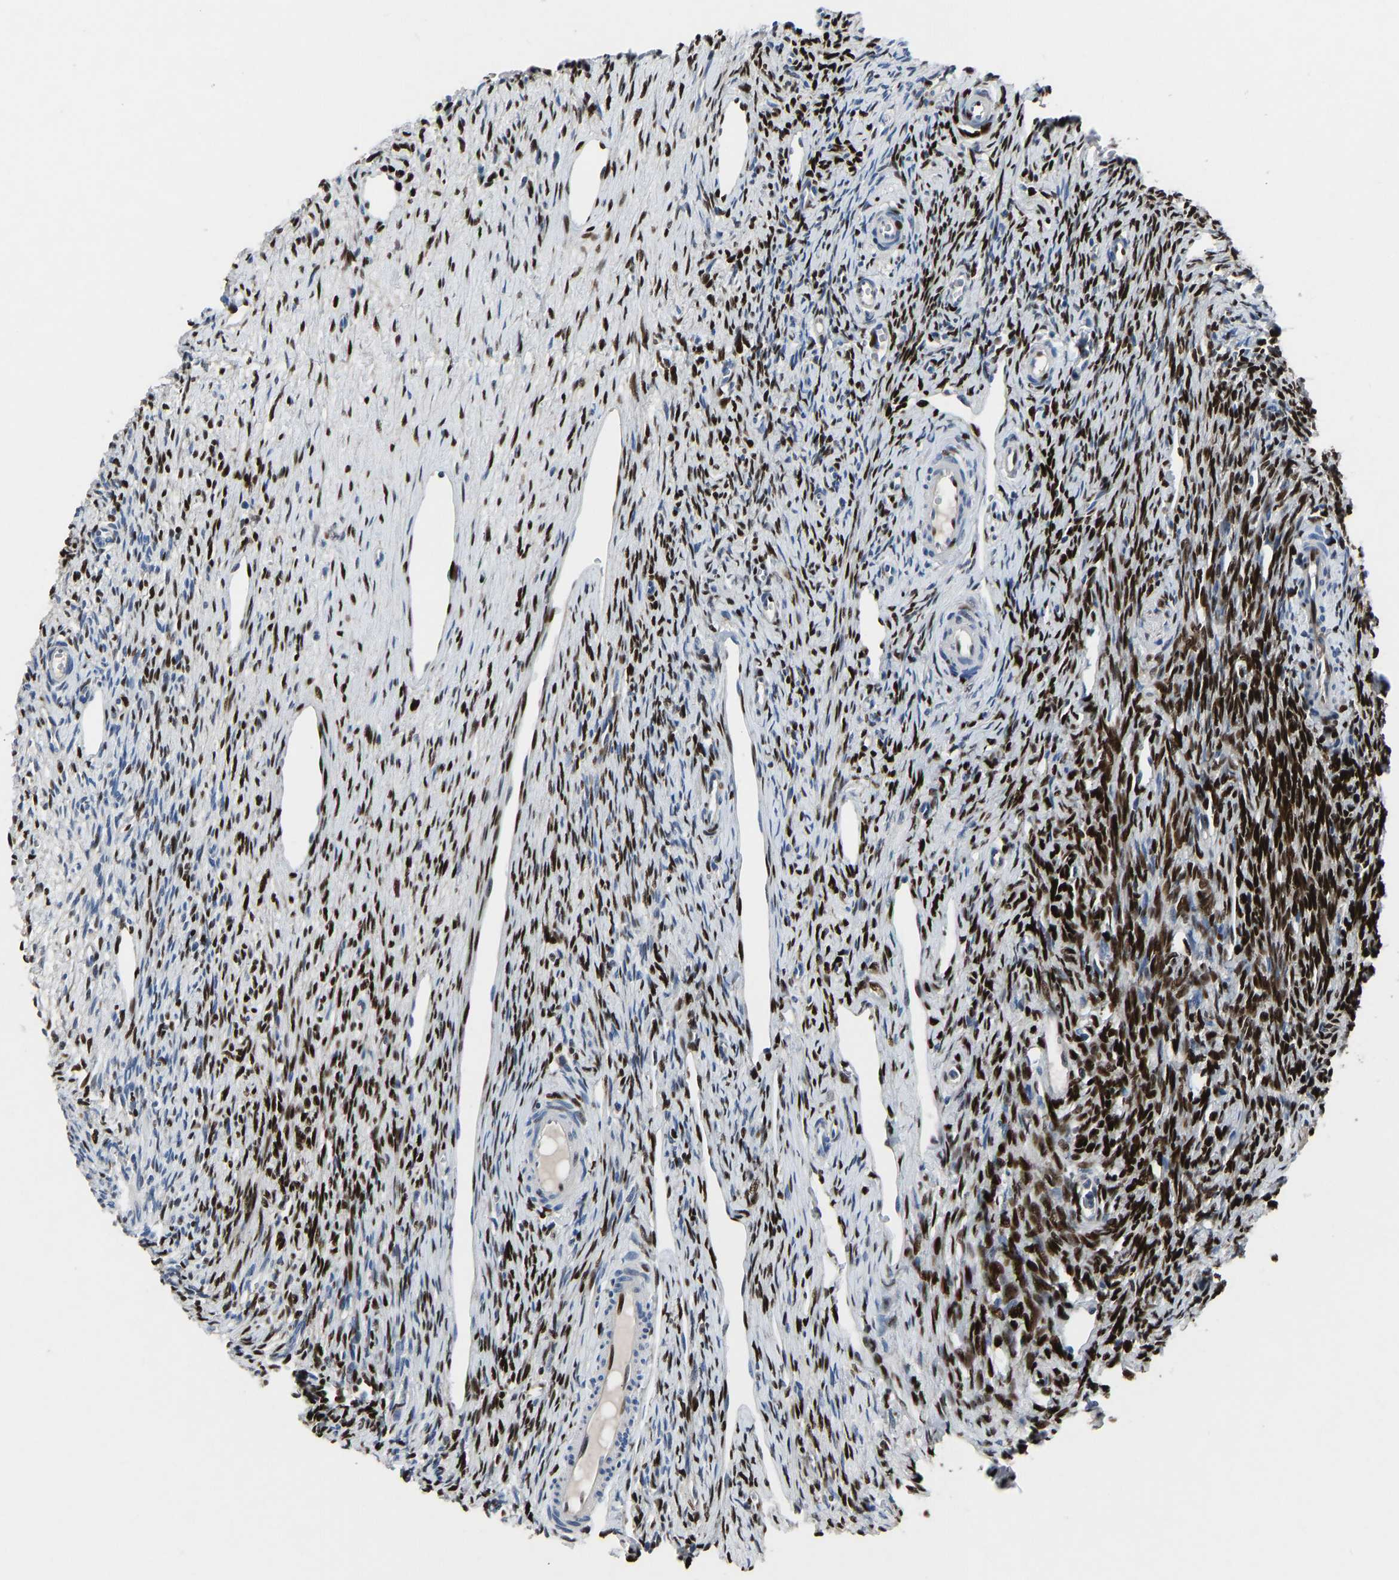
{"staining": {"intensity": "strong", "quantity": "25%-75%", "location": "nuclear"}, "tissue": "ovary", "cell_type": "Ovarian stroma cells", "image_type": "normal", "snomed": [{"axis": "morphology", "description": "Normal tissue, NOS"}, {"axis": "topography", "description": "Ovary"}], "caption": "Immunohistochemistry (IHC) of benign ovary demonstrates high levels of strong nuclear staining in approximately 25%-75% of ovarian stroma cells. The protein is stained brown, and the nuclei are stained in blue (DAB IHC with brightfield microscopy, high magnification).", "gene": "EGR1", "patient": {"sex": "female", "age": 33}}